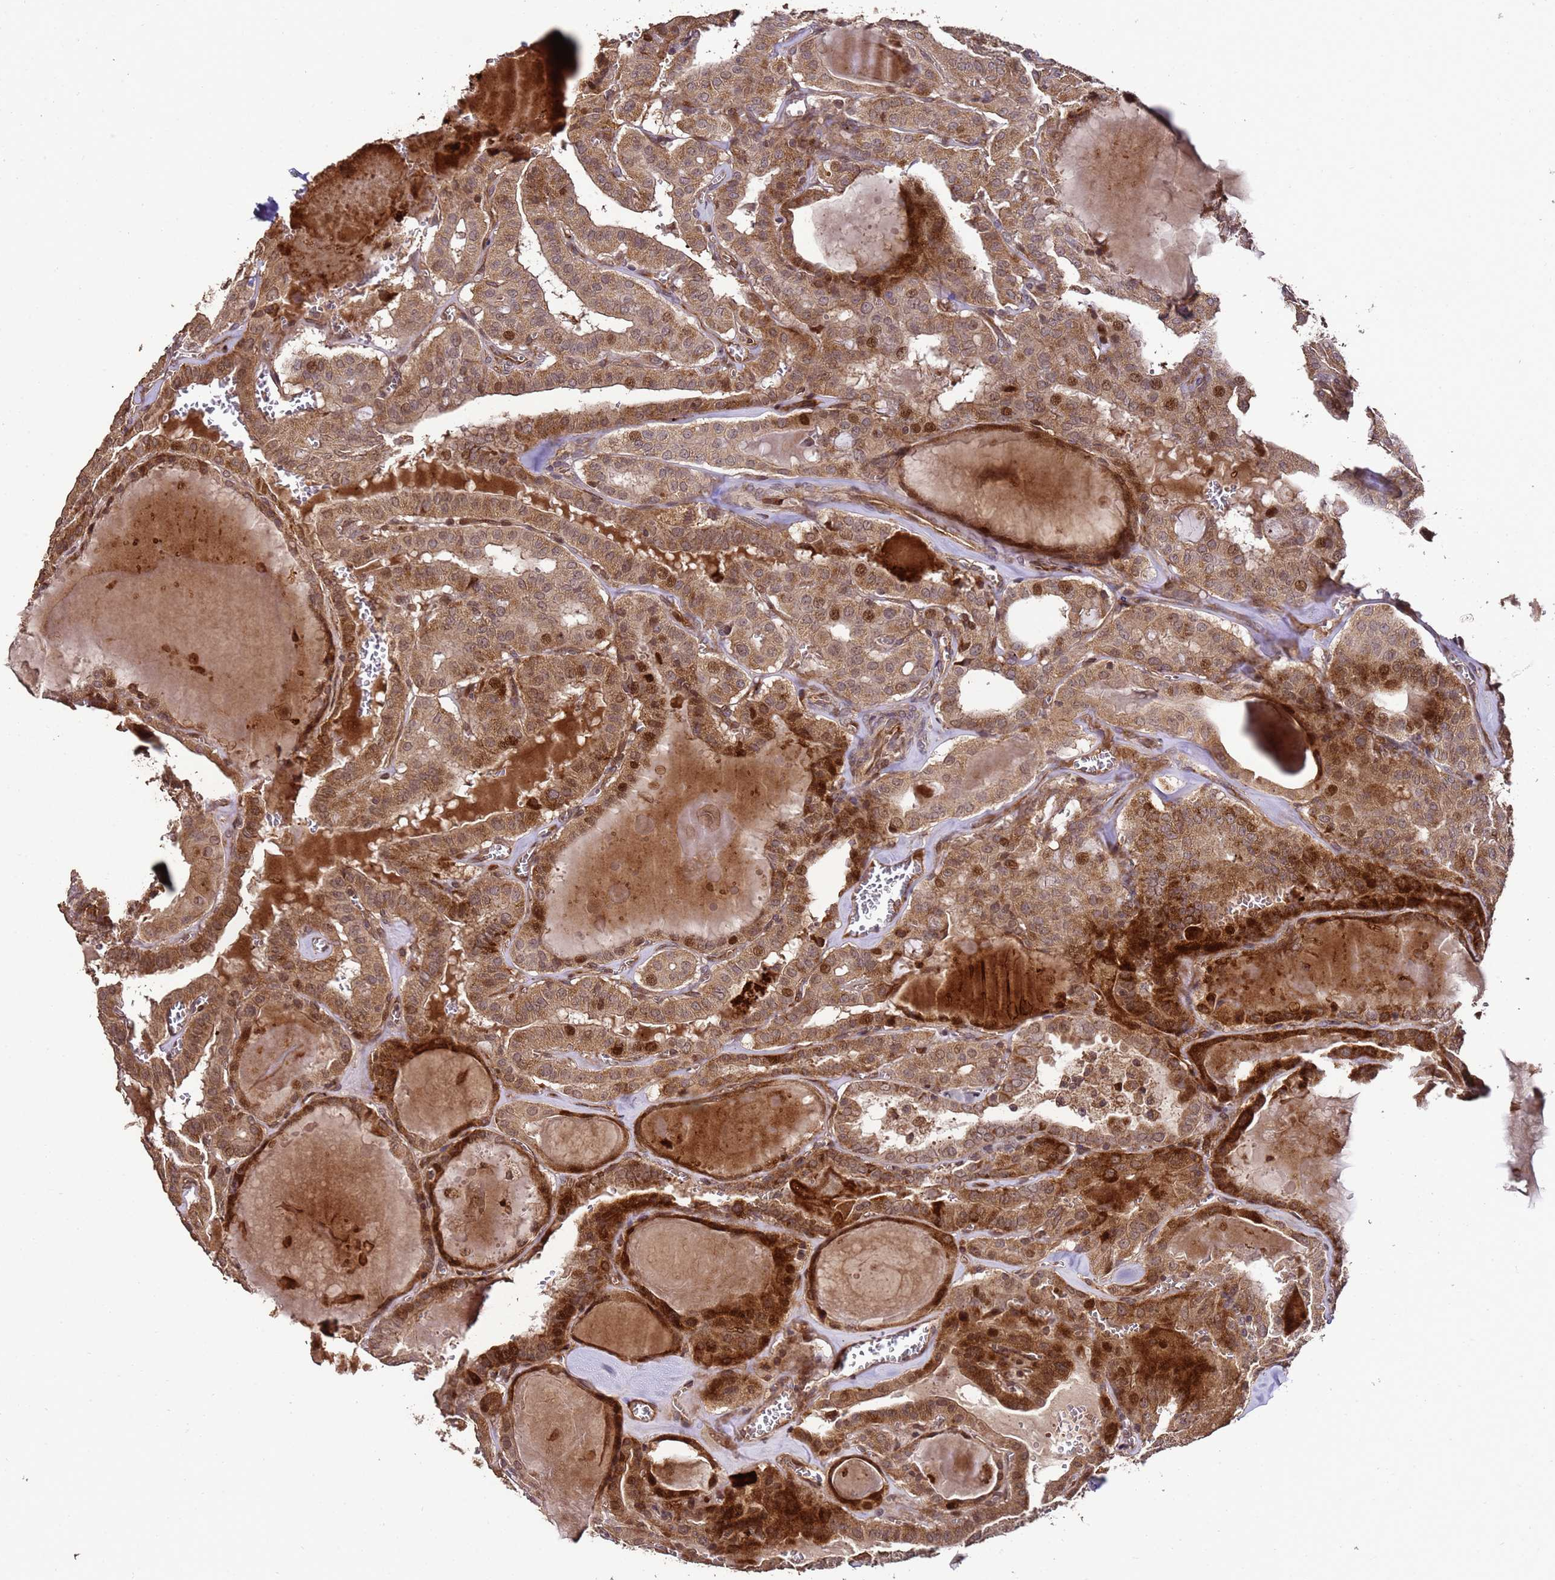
{"staining": {"intensity": "moderate", "quantity": ">75%", "location": "cytoplasmic/membranous,nuclear"}, "tissue": "thyroid cancer", "cell_type": "Tumor cells", "image_type": "cancer", "snomed": [{"axis": "morphology", "description": "Papillary adenocarcinoma, NOS"}, {"axis": "topography", "description": "Thyroid gland"}], "caption": "This photomicrograph exhibits thyroid cancer stained with IHC to label a protein in brown. The cytoplasmic/membranous and nuclear of tumor cells show moderate positivity for the protein. Nuclei are counter-stained blue.", "gene": "PRODH", "patient": {"sex": "male", "age": 52}}